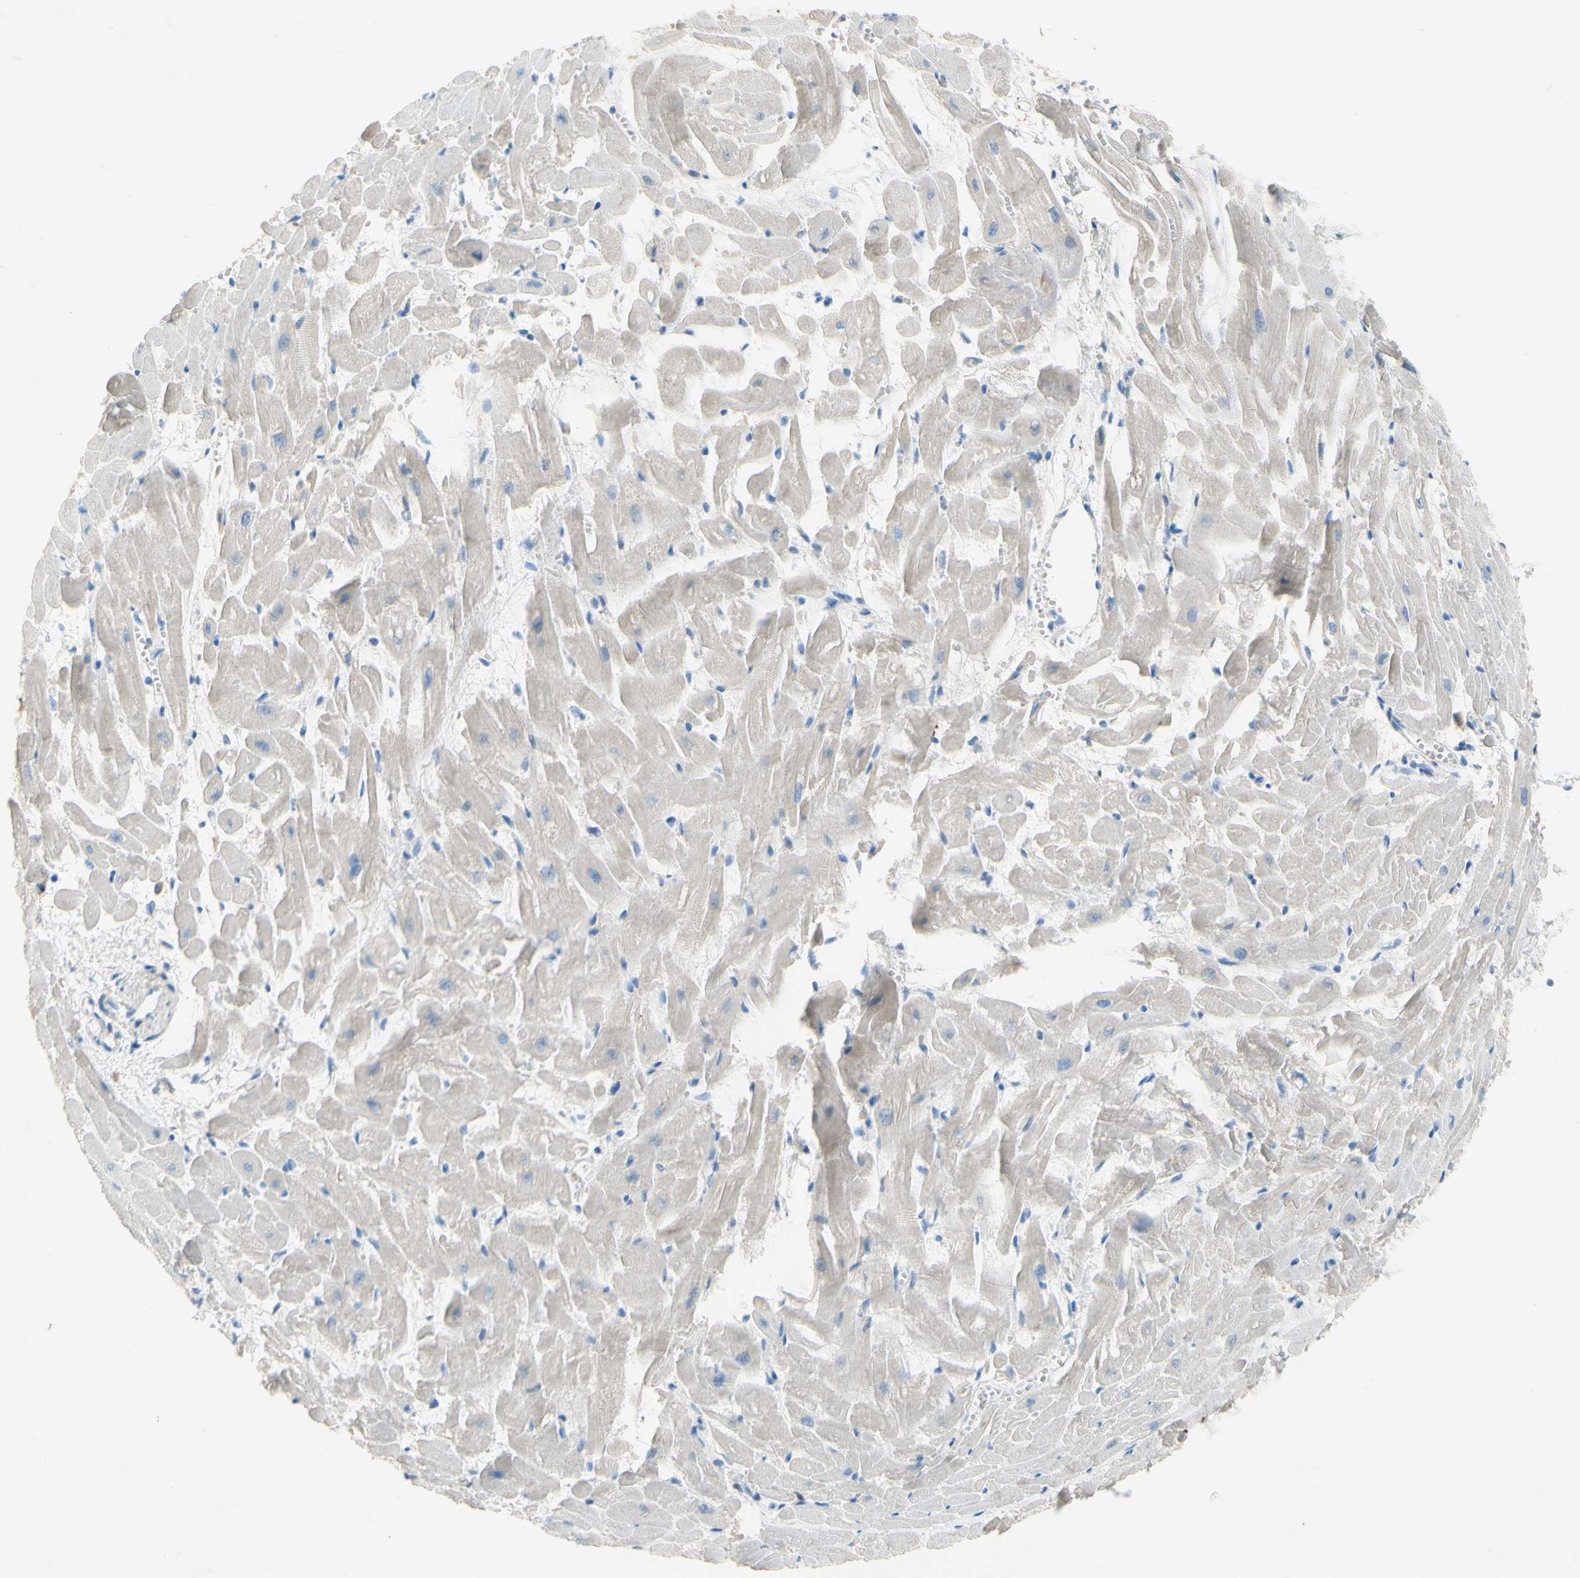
{"staining": {"intensity": "negative", "quantity": "none", "location": "none"}, "tissue": "heart muscle", "cell_type": "Cardiomyocytes", "image_type": "normal", "snomed": [{"axis": "morphology", "description": "Normal tissue, NOS"}, {"axis": "topography", "description": "Heart"}], "caption": "DAB immunohistochemical staining of benign heart muscle shows no significant expression in cardiomyocytes.", "gene": "ACADL", "patient": {"sex": "female", "age": 19}}